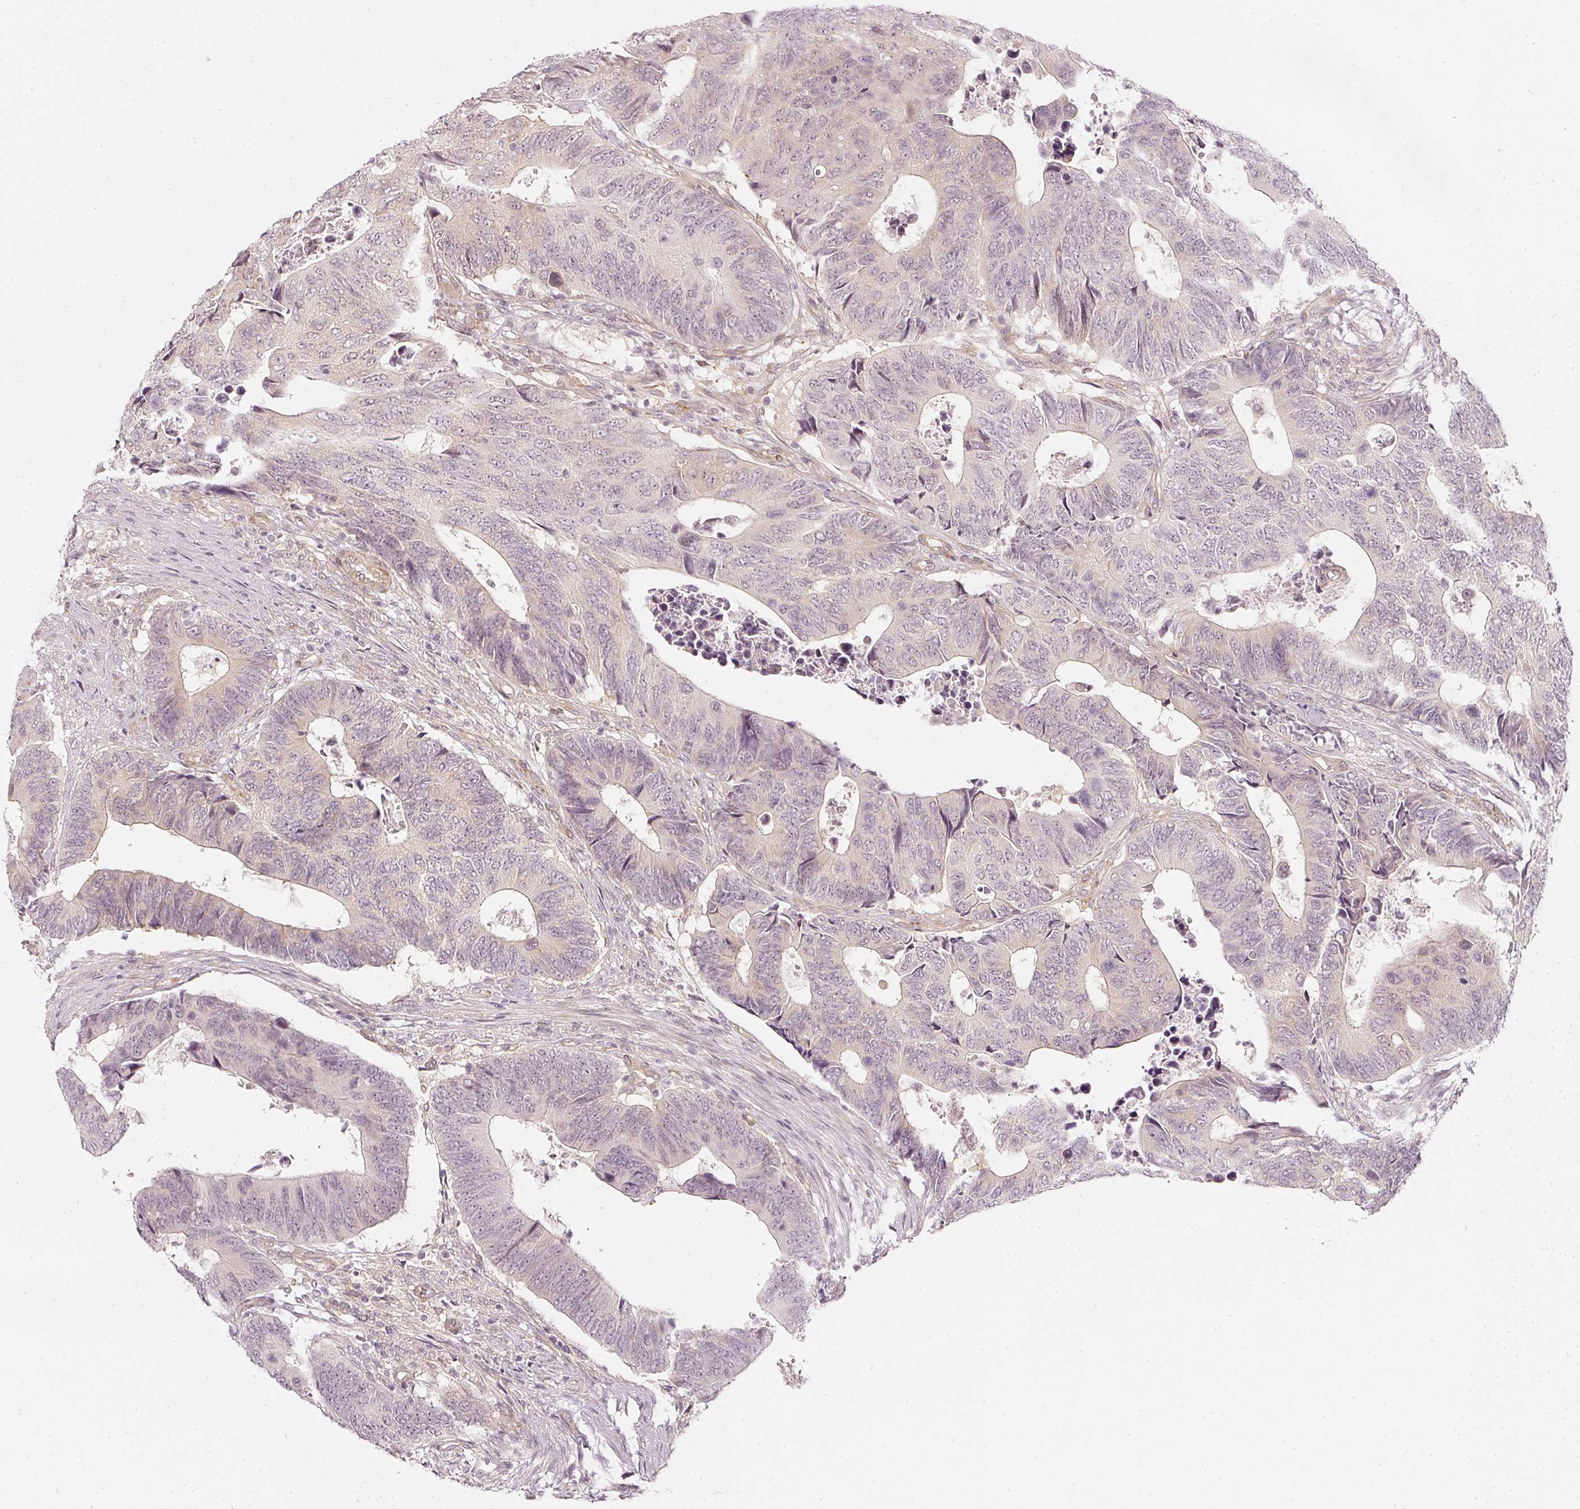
{"staining": {"intensity": "negative", "quantity": "none", "location": "none"}, "tissue": "colorectal cancer", "cell_type": "Tumor cells", "image_type": "cancer", "snomed": [{"axis": "morphology", "description": "Adenocarcinoma, NOS"}, {"axis": "topography", "description": "Colon"}], "caption": "An immunohistochemistry image of colorectal adenocarcinoma is shown. There is no staining in tumor cells of colorectal adenocarcinoma. (Immunohistochemistry, brightfield microscopy, high magnification).", "gene": "DRD2", "patient": {"sex": "male", "age": 87}}